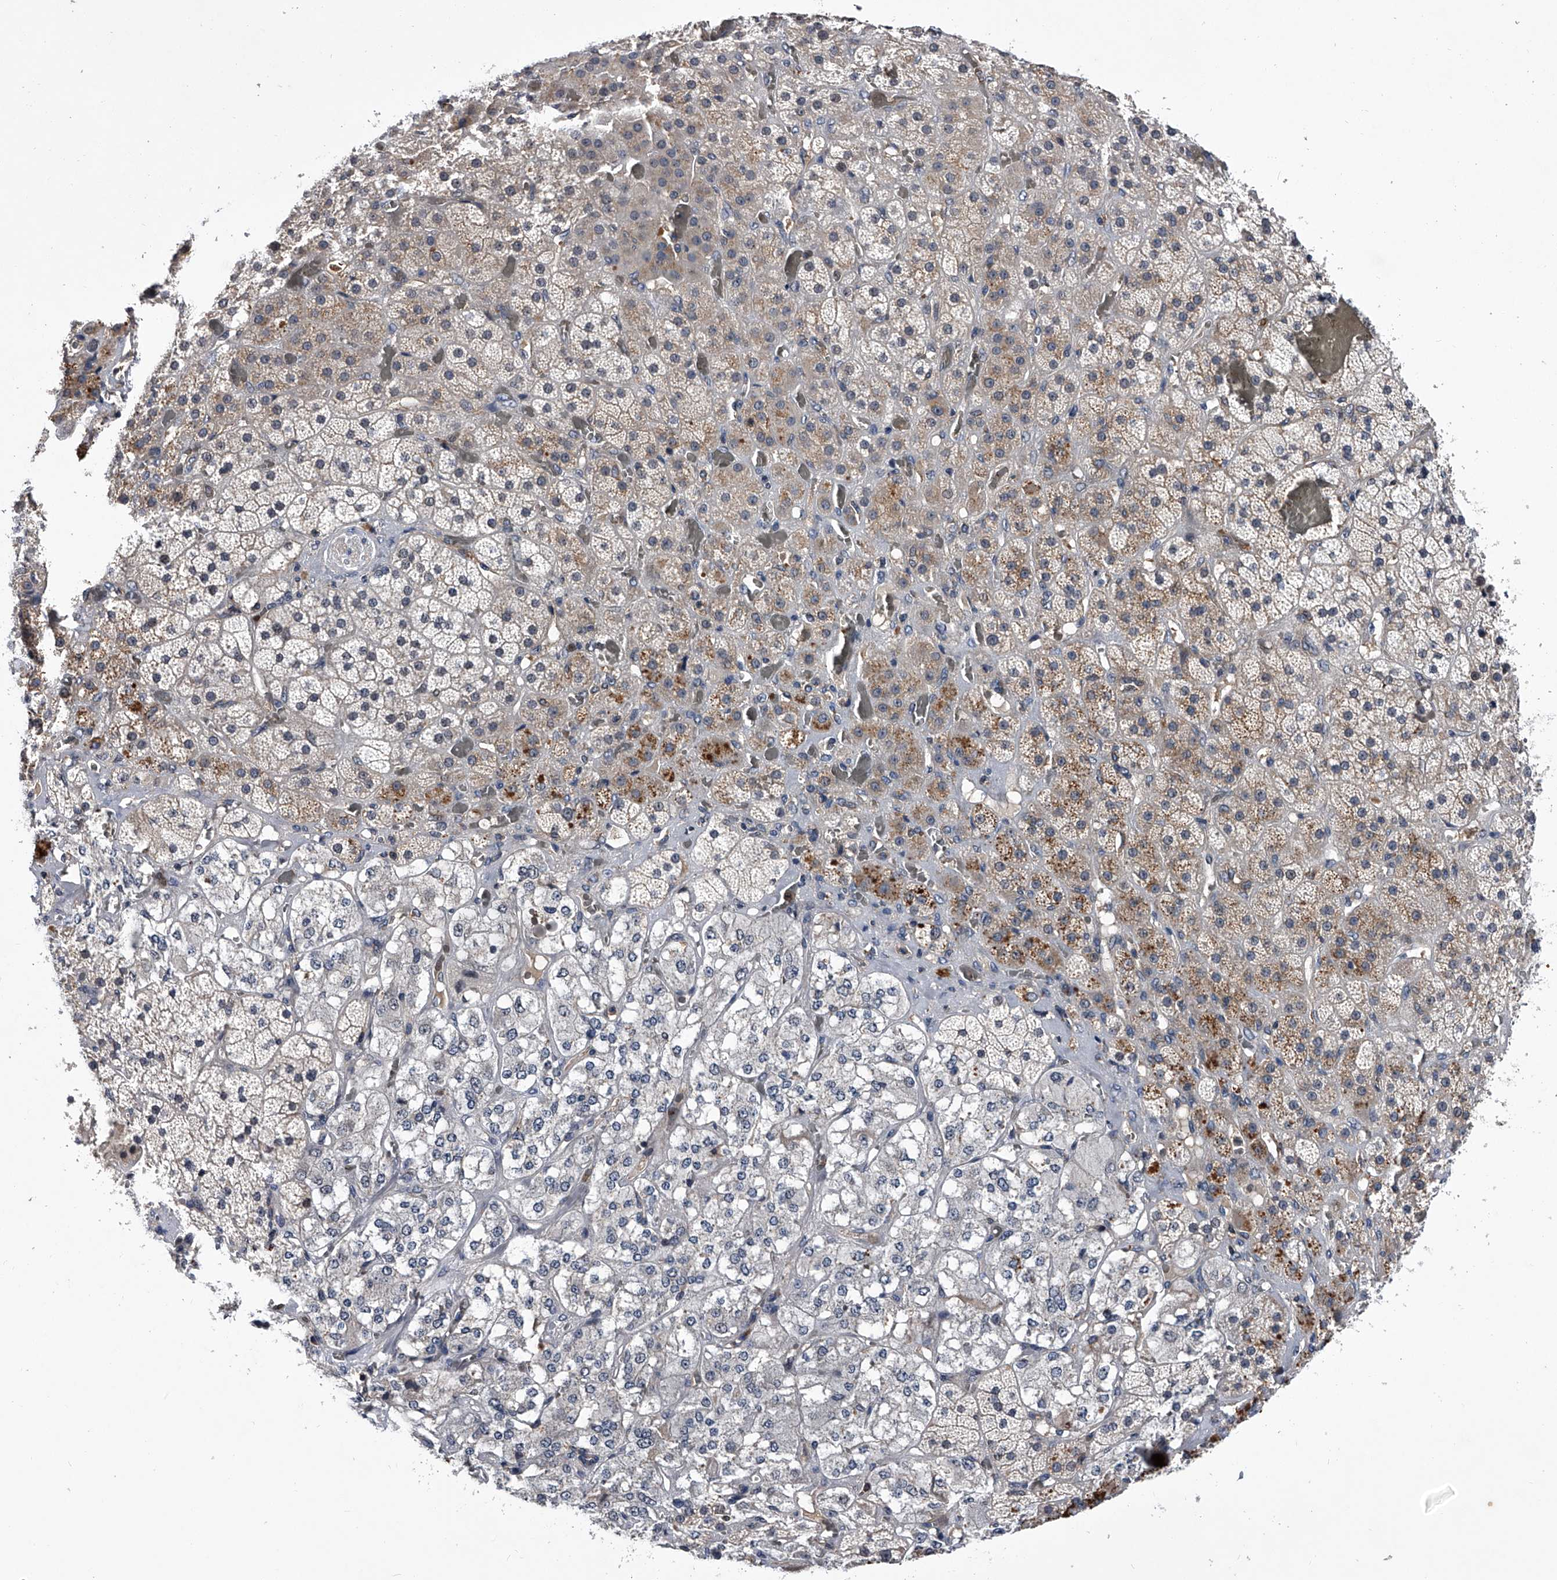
{"staining": {"intensity": "weak", "quantity": "<25%", "location": "cytoplasmic/membranous"}, "tissue": "adrenal gland", "cell_type": "Glandular cells", "image_type": "normal", "snomed": [{"axis": "morphology", "description": "Normal tissue, NOS"}, {"axis": "topography", "description": "Adrenal gland"}], "caption": "DAB (3,3'-diaminobenzidine) immunohistochemical staining of normal adrenal gland reveals no significant expression in glandular cells.", "gene": "ZNF30", "patient": {"sex": "male", "age": 57}}